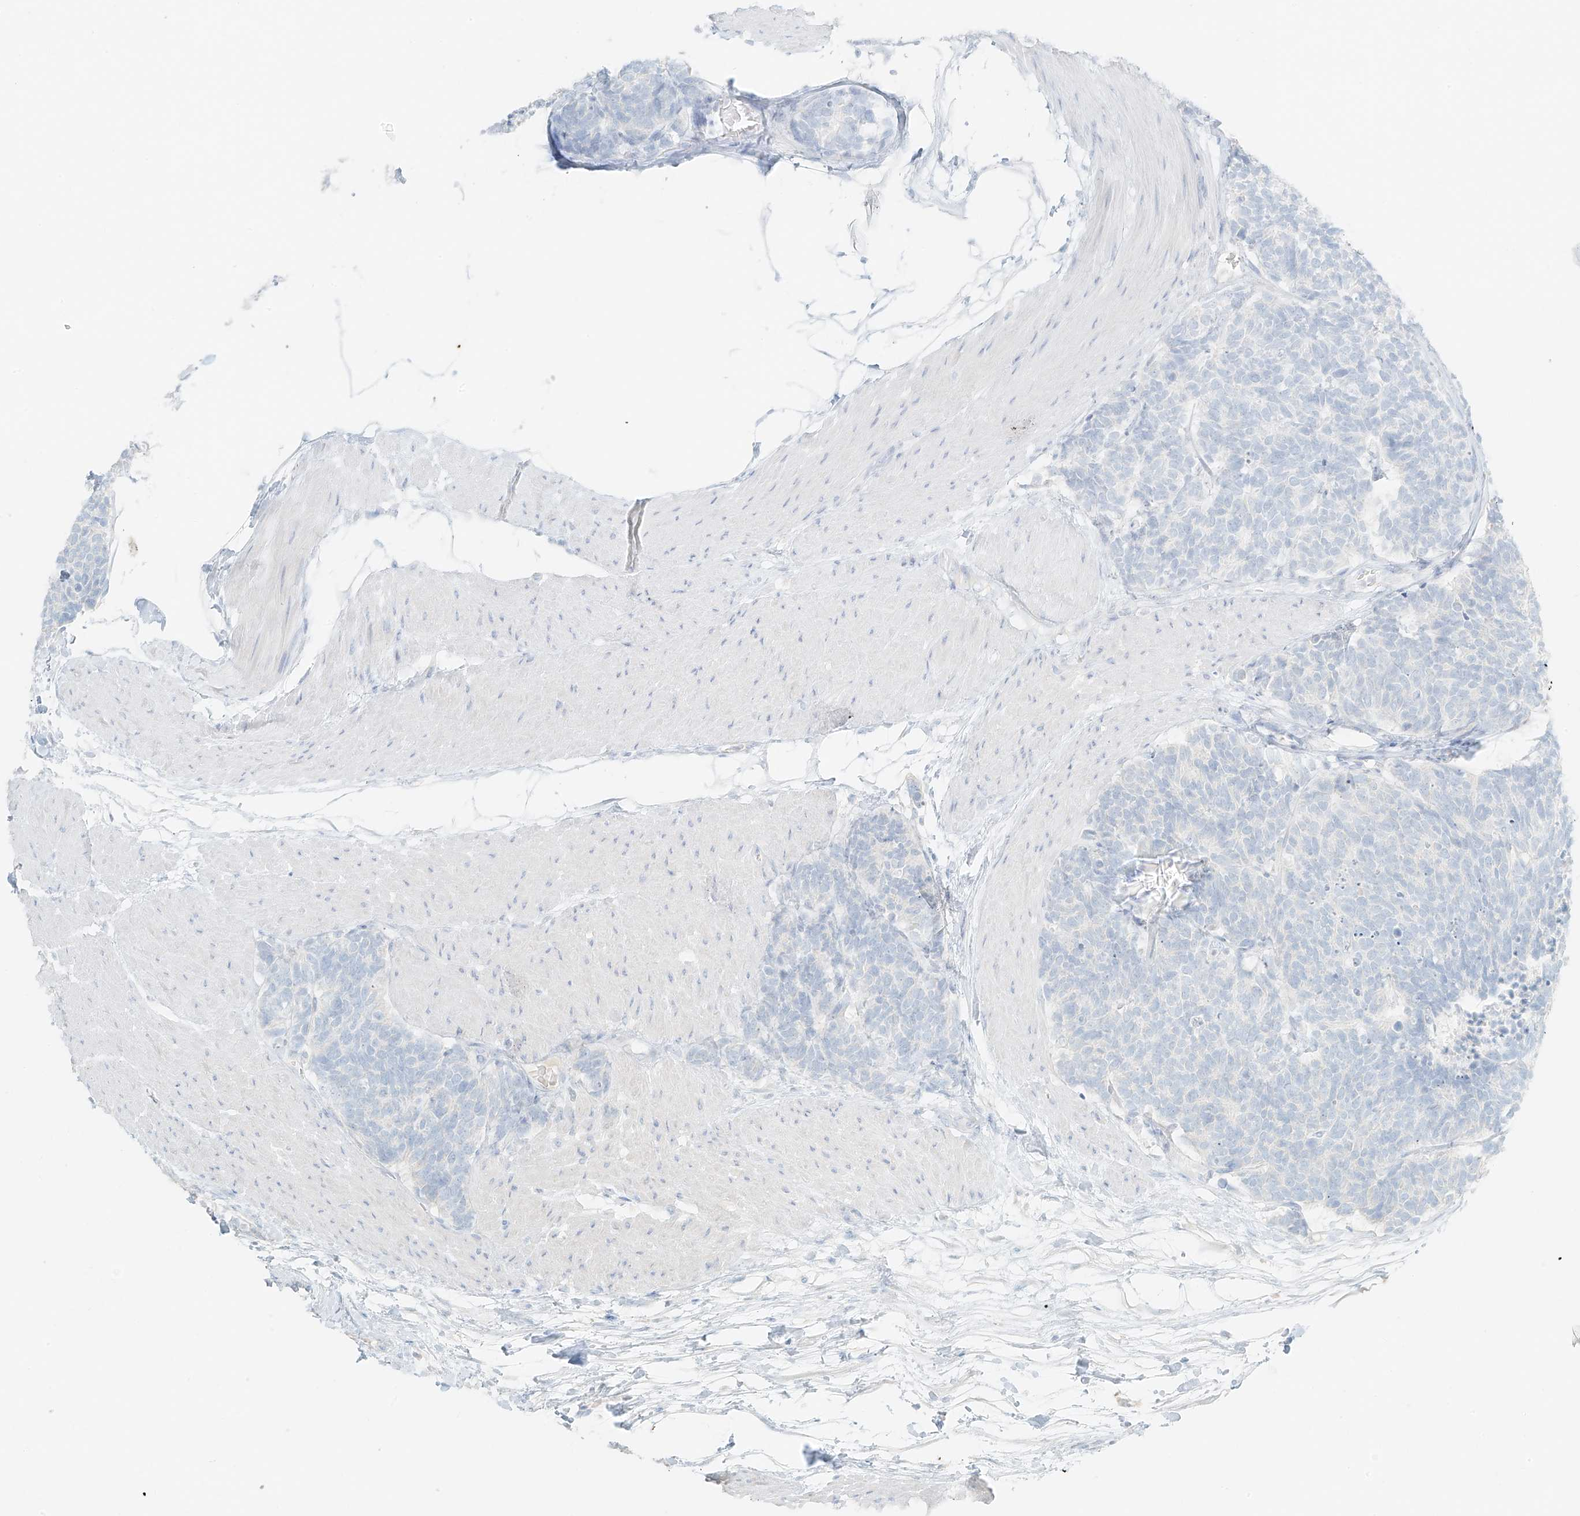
{"staining": {"intensity": "negative", "quantity": "none", "location": "none"}, "tissue": "carcinoid", "cell_type": "Tumor cells", "image_type": "cancer", "snomed": [{"axis": "morphology", "description": "Carcinoma, NOS"}, {"axis": "morphology", "description": "Carcinoid, malignant, NOS"}, {"axis": "topography", "description": "Urinary bladder"}], "caption": "There is no significant positivity in tumor cells of carcinoid.", "gene": "RFTN2", "patient": {"sex": "male", "age": 57}}